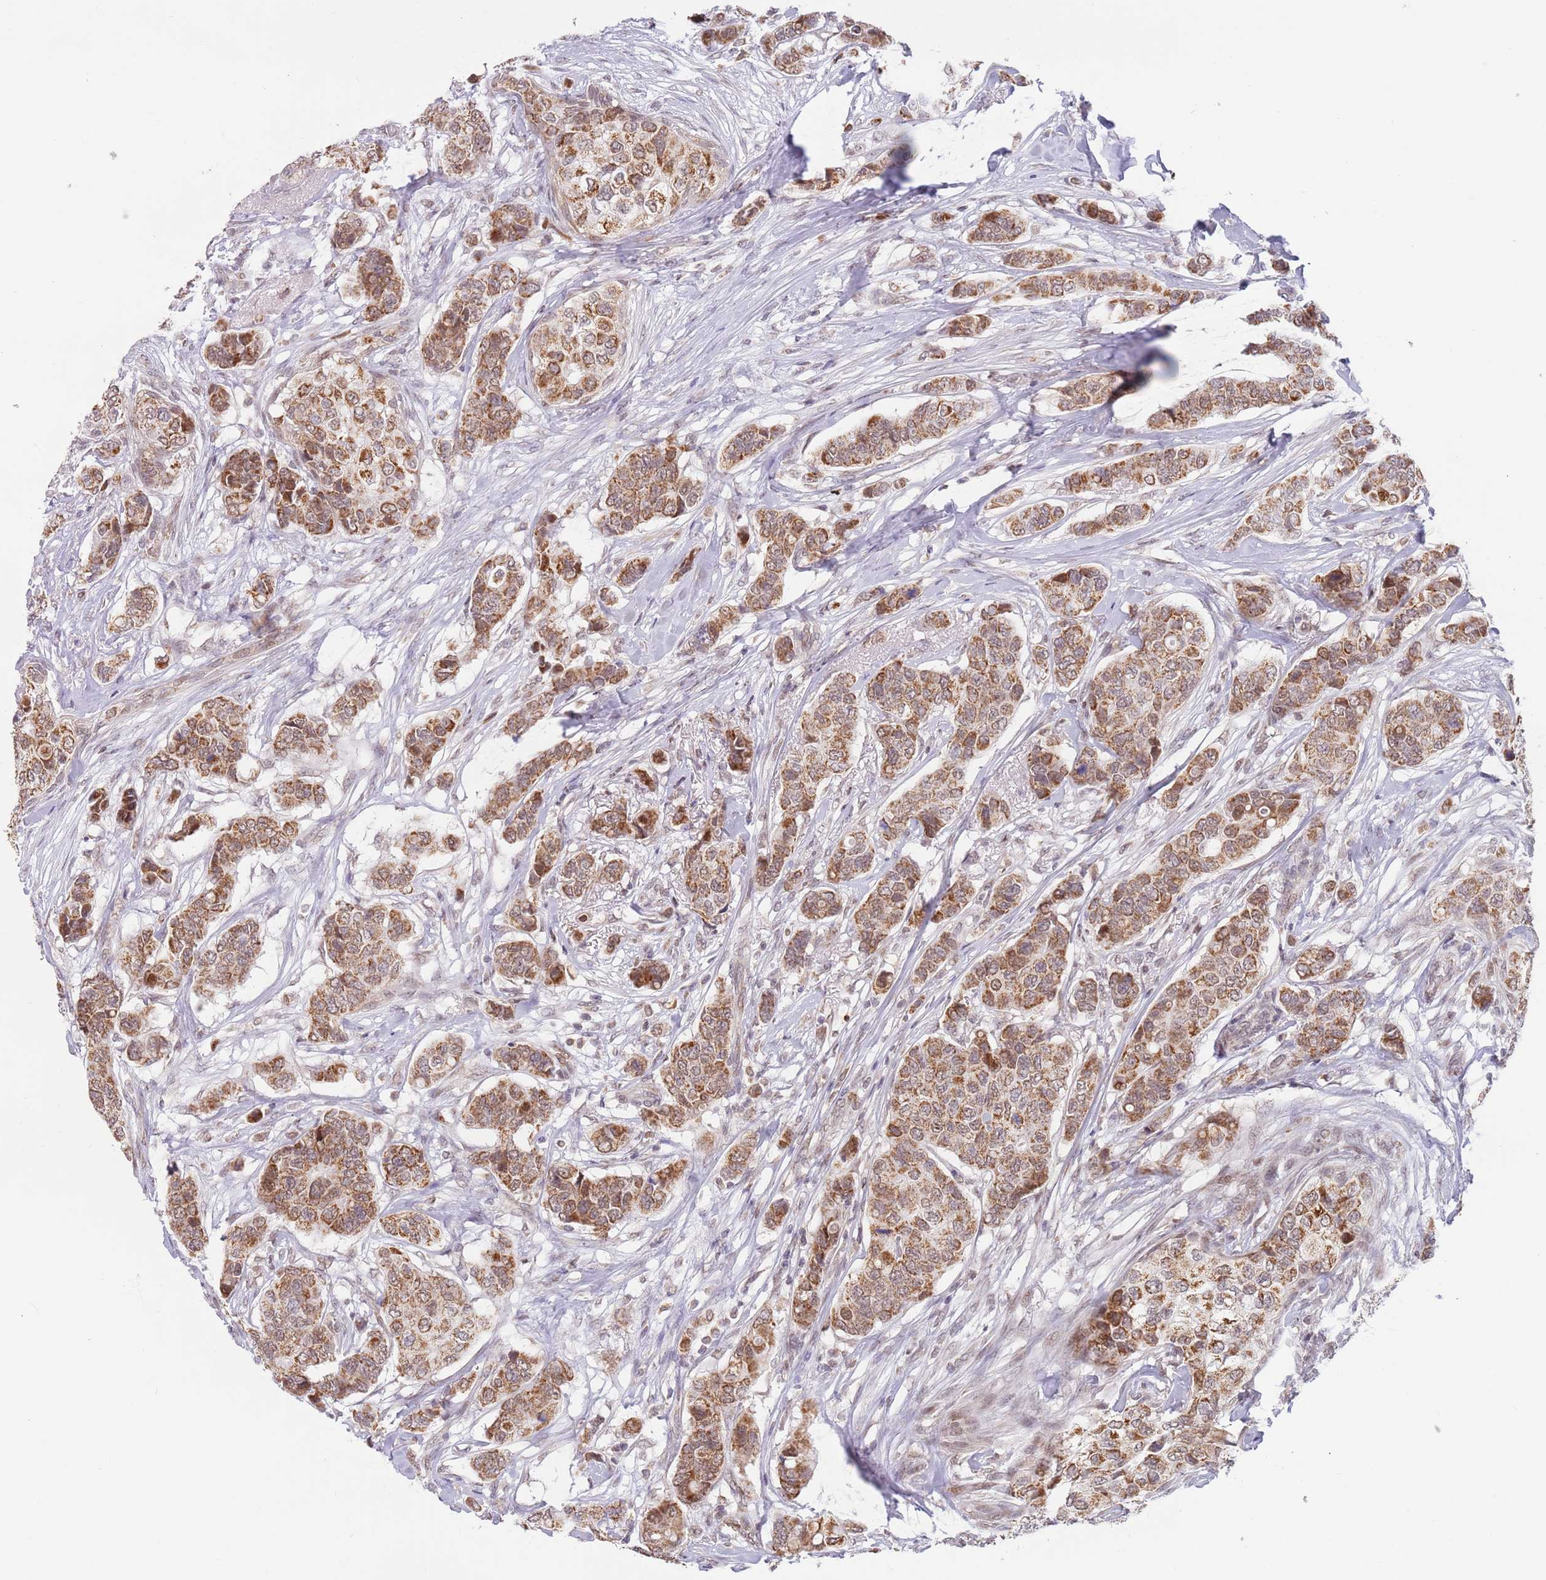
{"staining": {"intensity": "moderate", "quantity": ">75%", "location": "cytoplasmic/membranous"}, "tissue": "breast cancer", "cell_type": "Tumor cells", "image_type": "cancer", "snomed": [{"axis": "morphology", "description": "Lobular carcinoma"}, {"axis": "topography", "description": "Breast"}], "caption": "Immunohistochemical staining of breast lobular carcinoma reveals medium levels of moderate cytoplasmic/membranous protein expression in approximately >75% of tumor cells.", "gene": "TIMM13", "patient": {"sex": "female", "age": 51}}